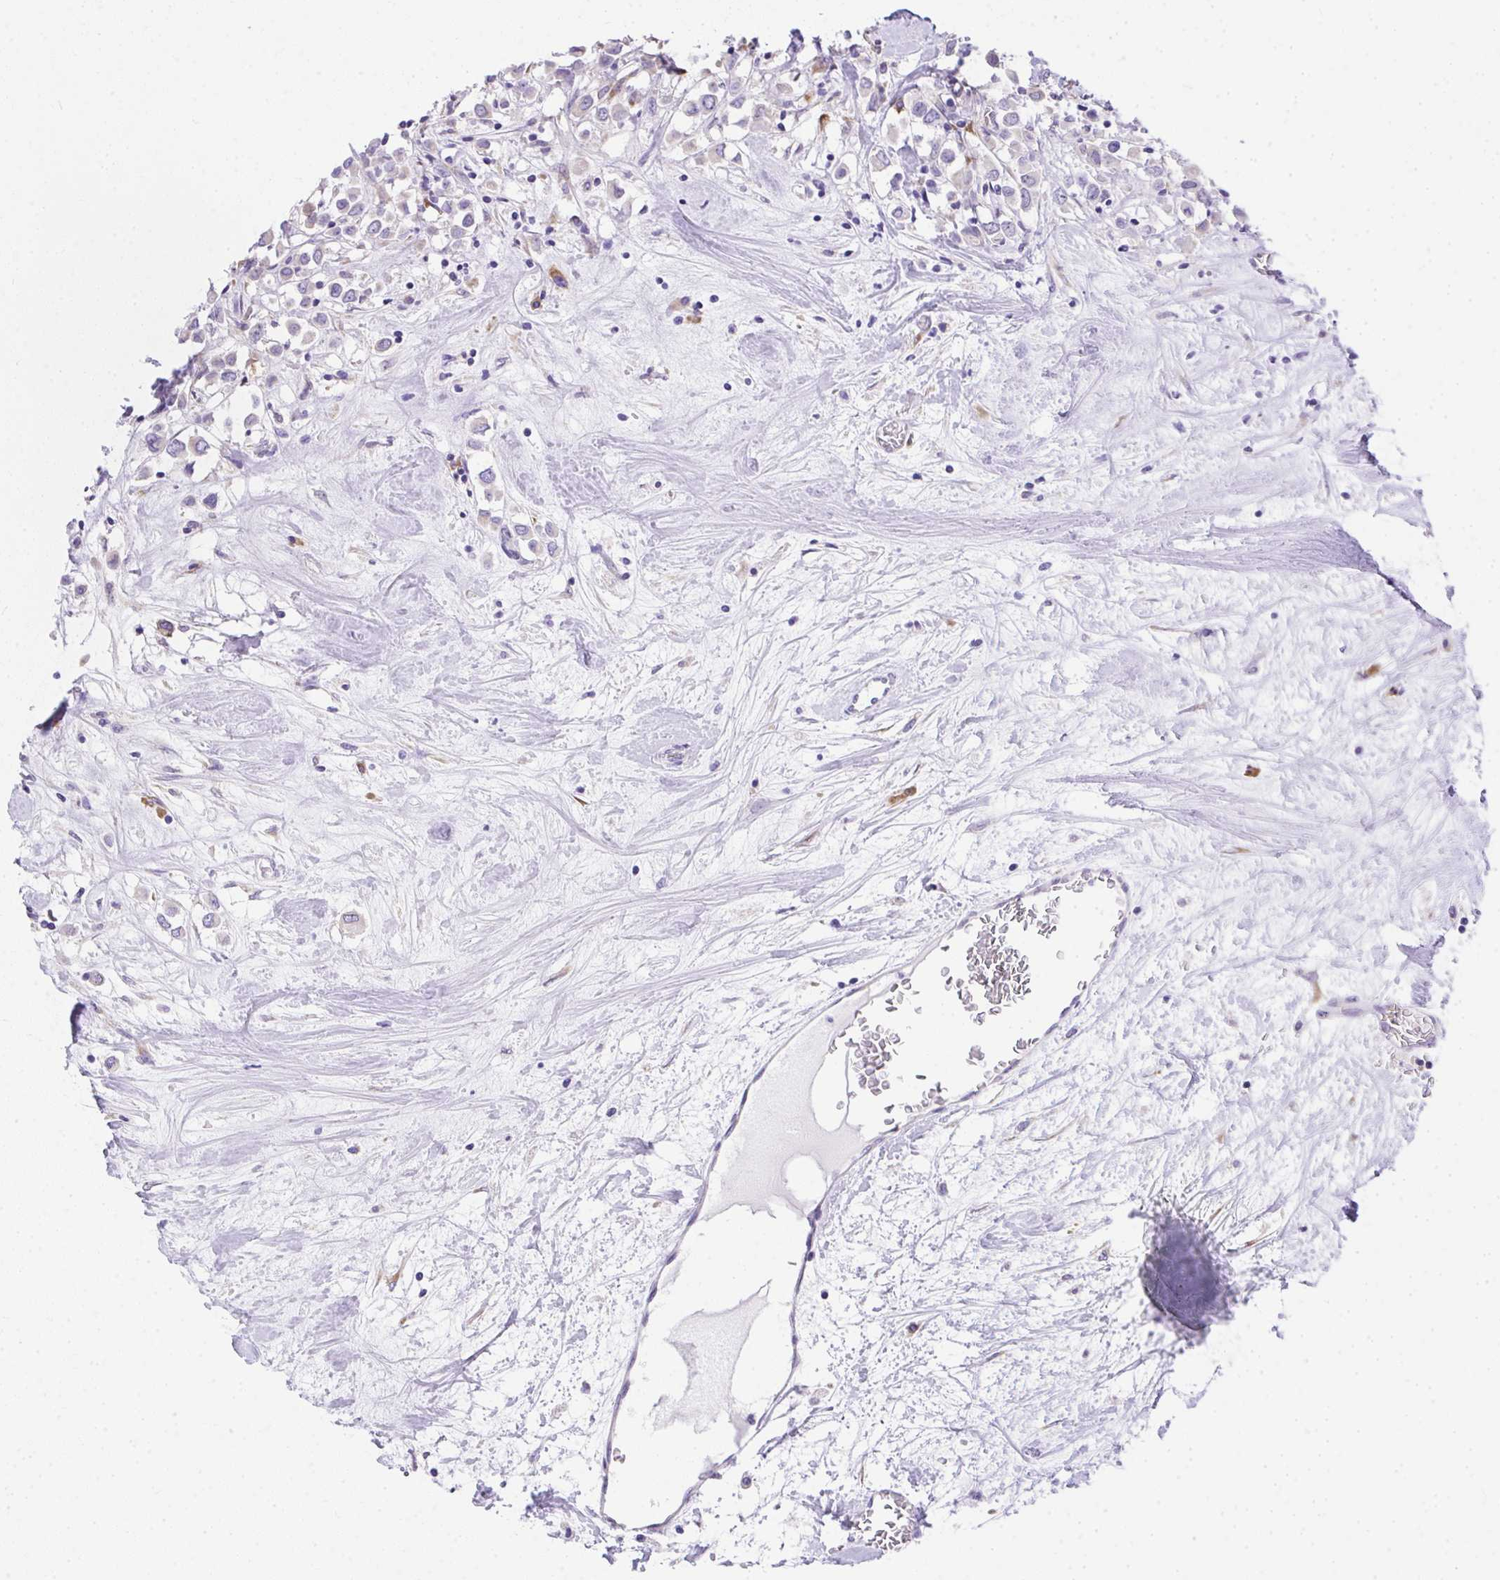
{"staining": {"intensity": "negative", "quantity": "none", "location": "none"}, "tissue": "breast cancer", "cell_type": "Tumor cells", "image_type": "cancer", "snomed": [{"axis": "morphology", "description": "Duct carcinoma"}, {"axis": "topography", "description": "Breast"}], "caption": "Immunohistochemistry of human infiltrating ductal carcinoma (breast) shows no expression in tumor cells.", "gene": "ADRA2C", "patient": {"sex": "female", "age": 61}}